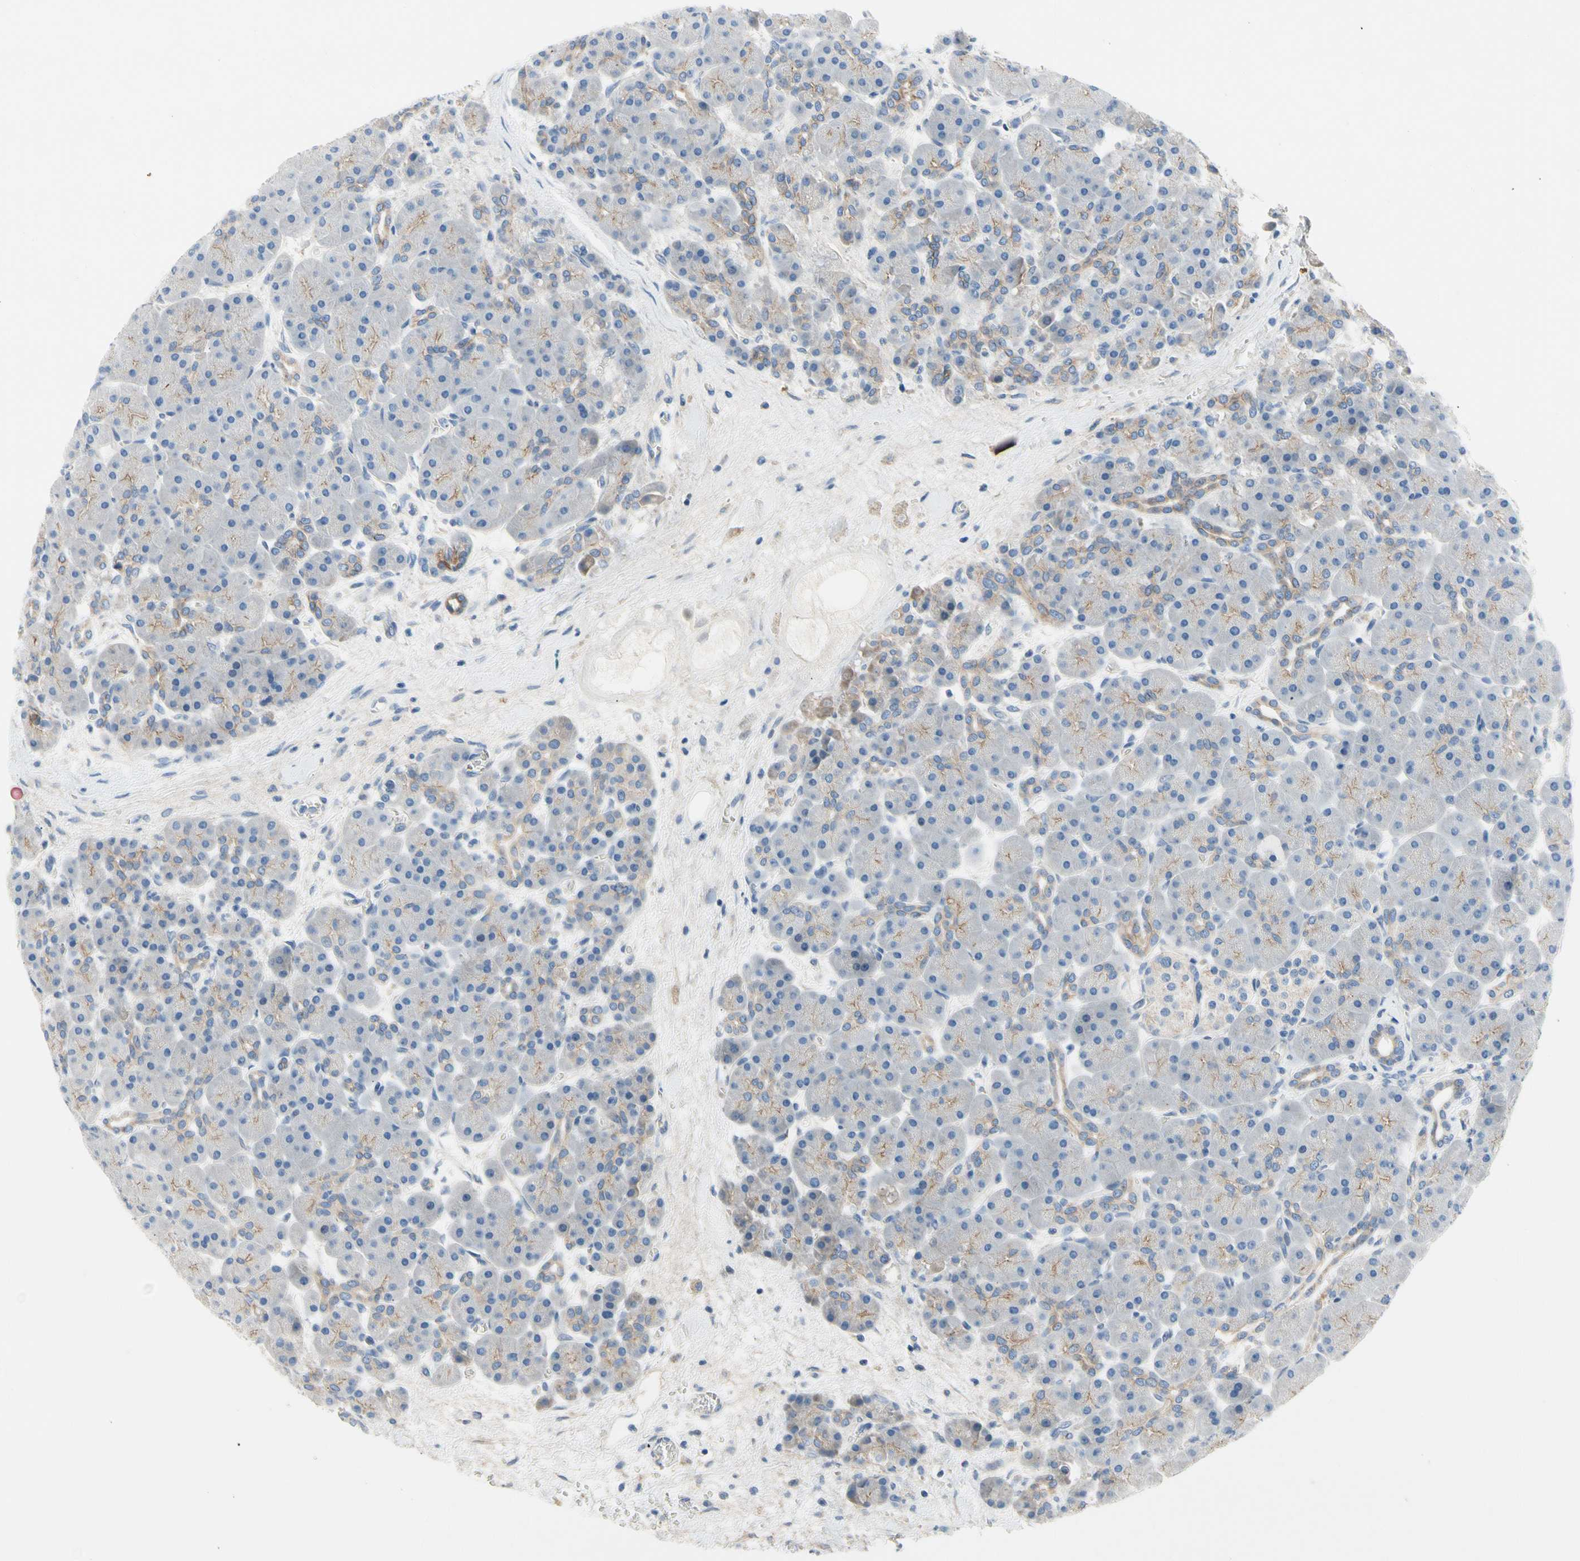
{"staining": {"intensity": "moderate", "quantity": "25%-75%", "location": "cytoplasmic/membranous"}, "tissue": "pancreas", "cell_type": "Exocrine glandular cells", "image_type": "normal", "snomed": [{"axis": "morphology", "description": "Normal tissue, NOS"}, {"axis": "topography", "description": "Pancreas"}], "caption": "Moderate cytoplasmic/membranous protein positivity is seen in approximately 25%-75% of exocrine glandular cells in pancreas. The staining was performed using DAB to visualize the protein expression in brown, while the nuclei were stained in blue with hematoxylin (Magnification: 20x).", "gene": "CA14", "patient": {"sex": "male", "age": 66}}